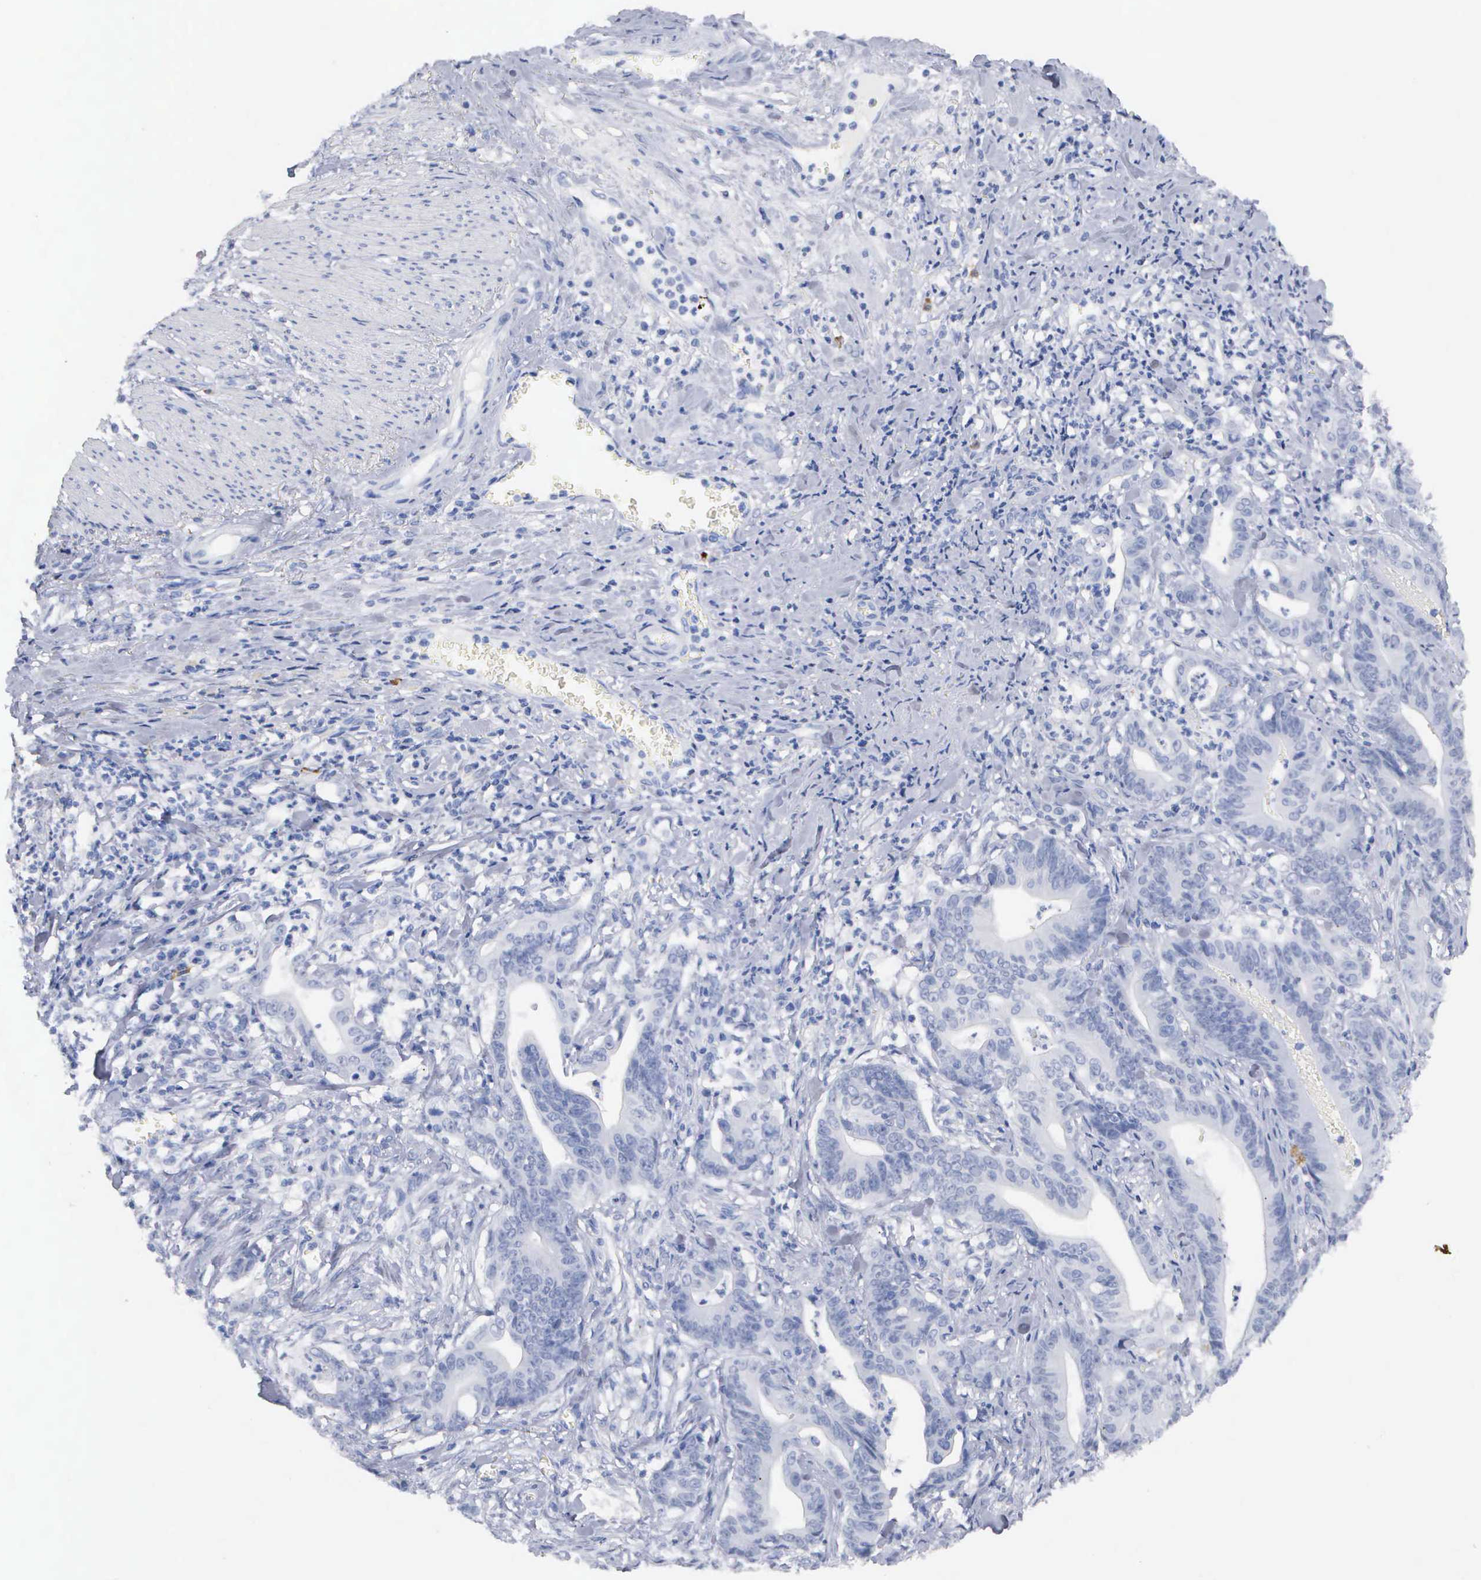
{"staining": {"intensity": "negative", "quantity": "none", "location": "none"}, "tissue": "stomach cancer", "cell_type": "Tumor cells", "image_type": "cancer", "snomed": [{"axis": "morphology", "description": "Adenocarcinoma, NOS"}, {"axis": "topography", "description": "Stomach, lower"}], "caption": "IHC of stomach cancer exhibits no staining in tumor cells.", "gene": "ASPHD2", "patient": {"sex": "female", "age": 86}}